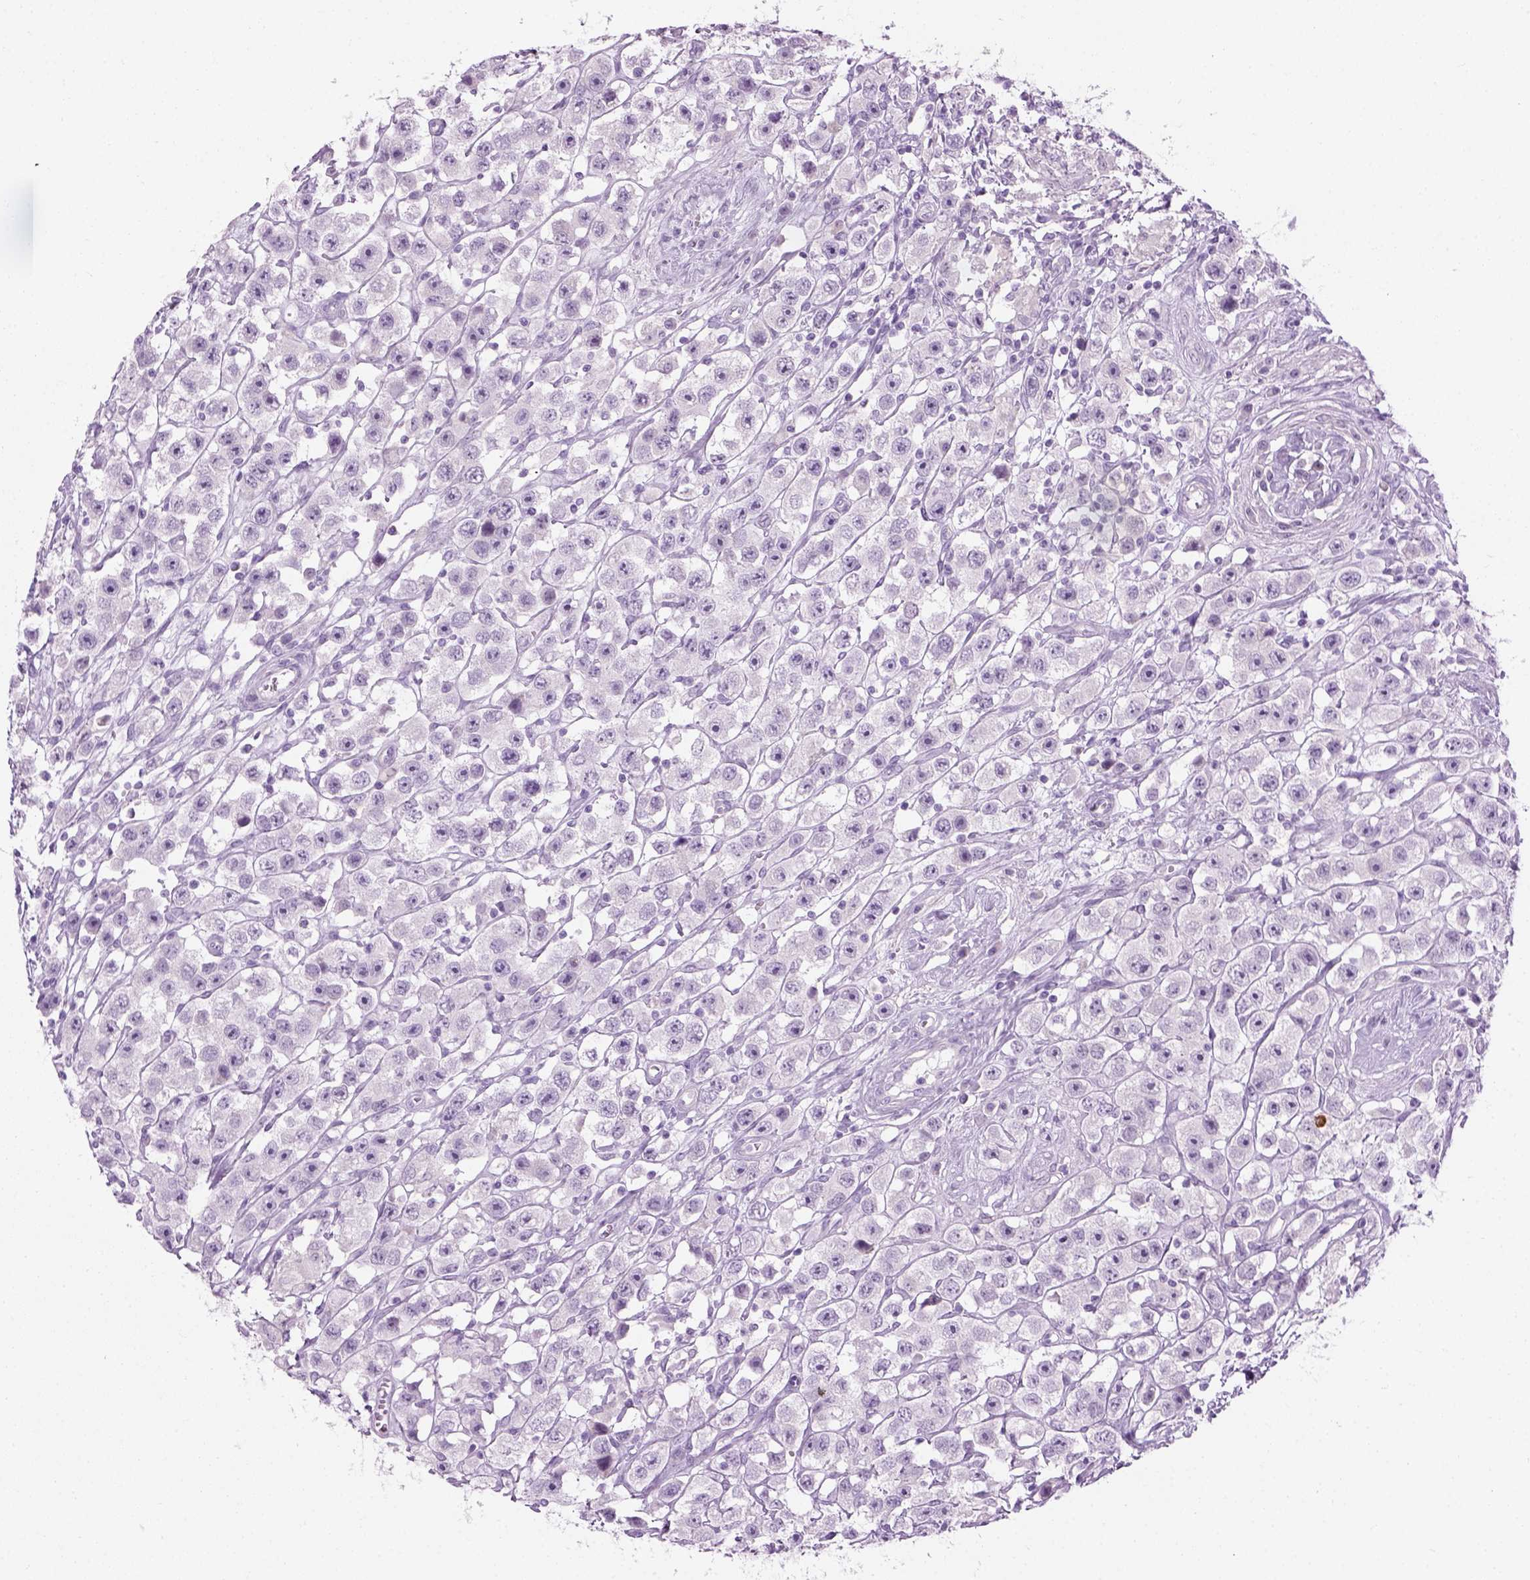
{"staining": {"intensity": "negative", "quantity": "none", "location": "none"}, "tissue": "testis cancer", "cell_type": "Tumor cells", "image_type": "cancer", "snomed": [{"axis": "morphology", "description": "Seminoma, NOS"}, {"axis": "topography", "description": "Testis"}], "caption": "Tumor cells show no significant protein staining in testis cancer (seminoma).", "gene": "CIBAR2", "patient": {"sex": "male", "age": 45}}